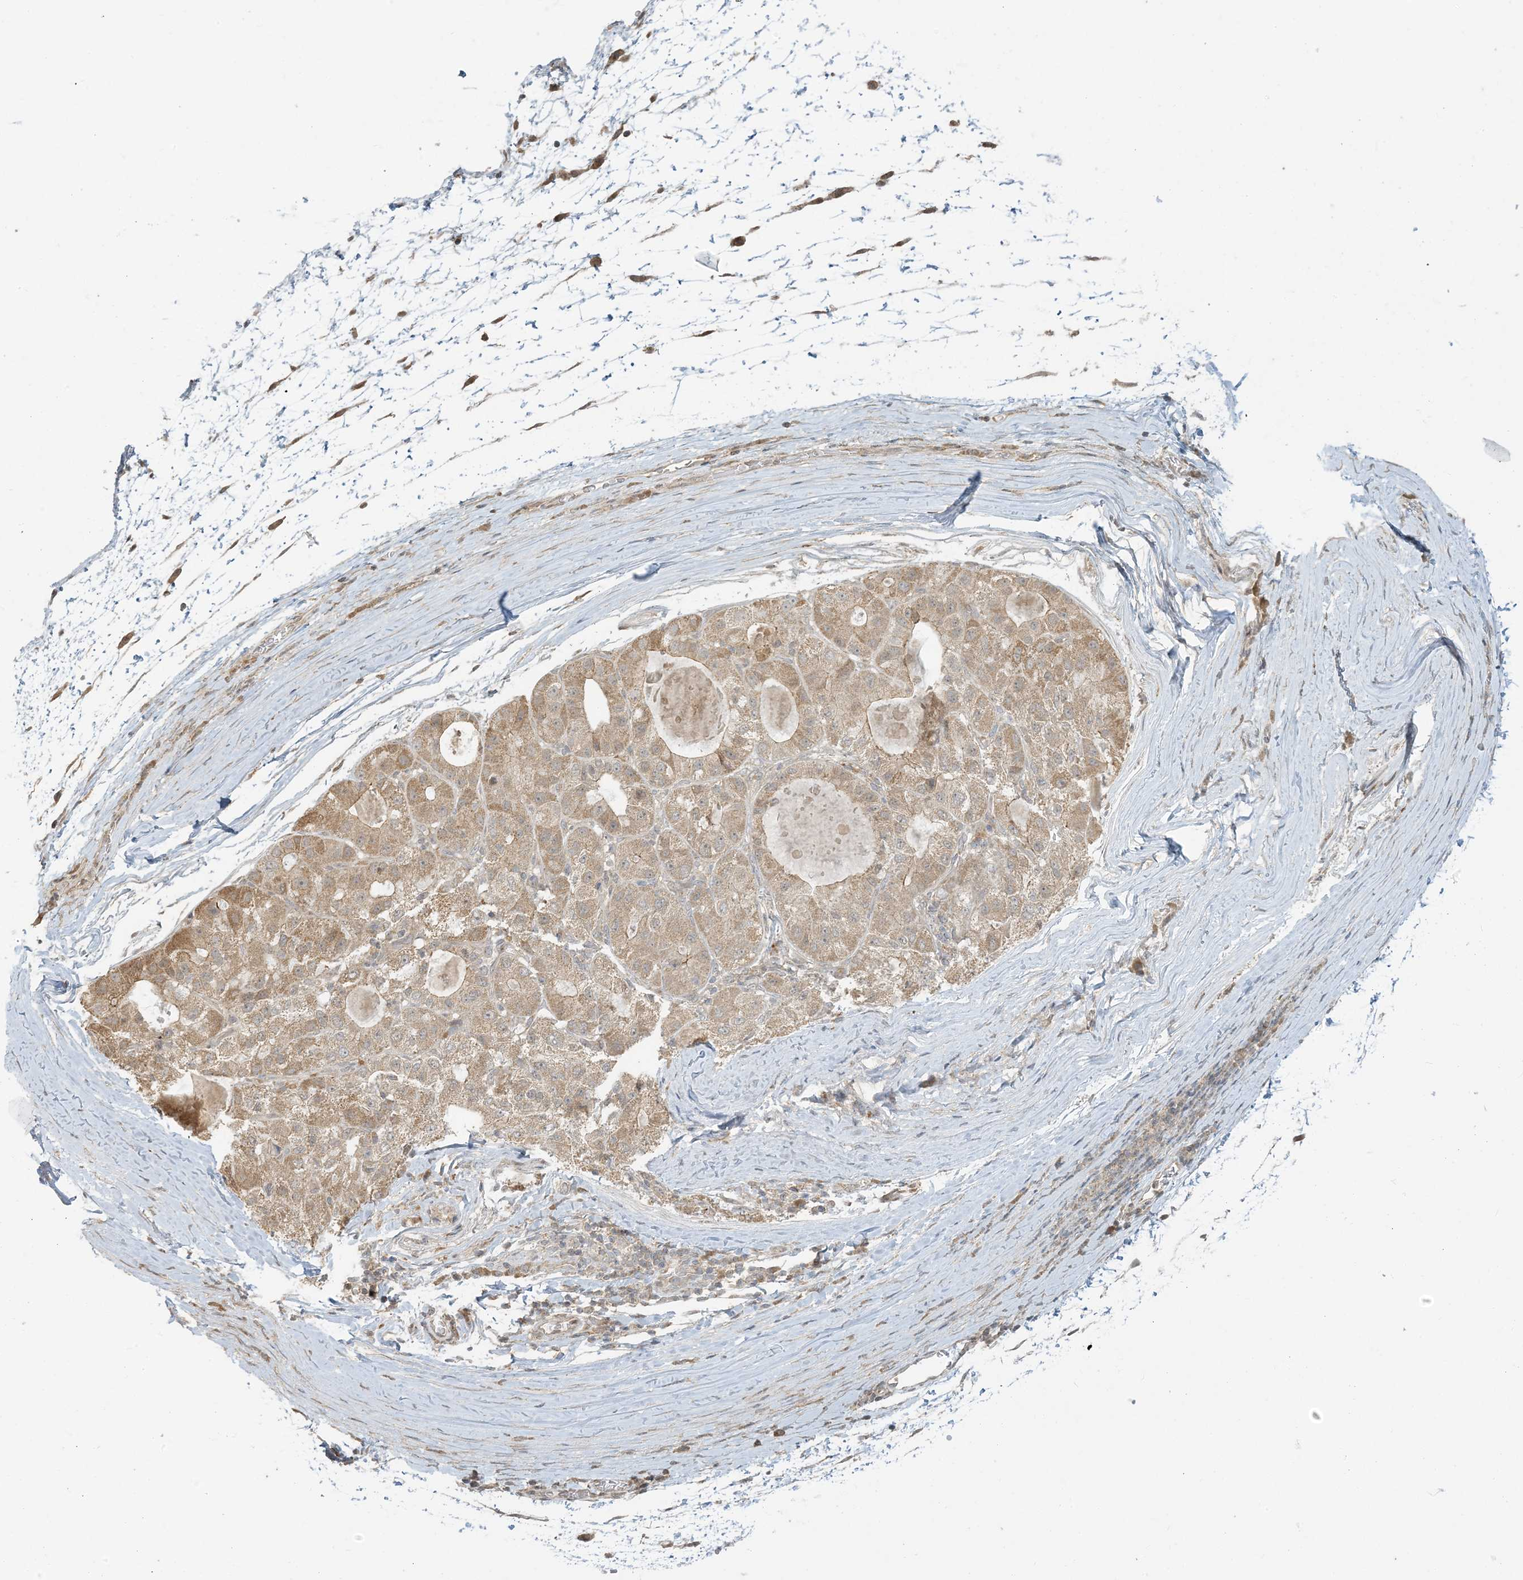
{"staining": {"intensity": "moderate", "quantity": ">75%", "location": "cytoplasmic/membranous"}, "tissue": "liver cancer", "cell_type": "Tumor cells", "image_type": "cancer", "snomed": [{"axis": "morphology", "description": "Carcinoma, Hepatocellular, NOS"}, {"axis": "topography", "description": "Liver"}], "caption": "Brown immunohistochemical staining in human hepatocellular carcinoma (liver) displays moderate cytoplasmic/membranous positivity in about >75% of tumor cells. Using DAB (3,3'-diaminobenzidine) (brown) and hematoxylin (blue) stains, captured at high magnification using brightfield microscopy.", "gene": "BCORL1", "patient": {"sex": "male", "age": 80}}